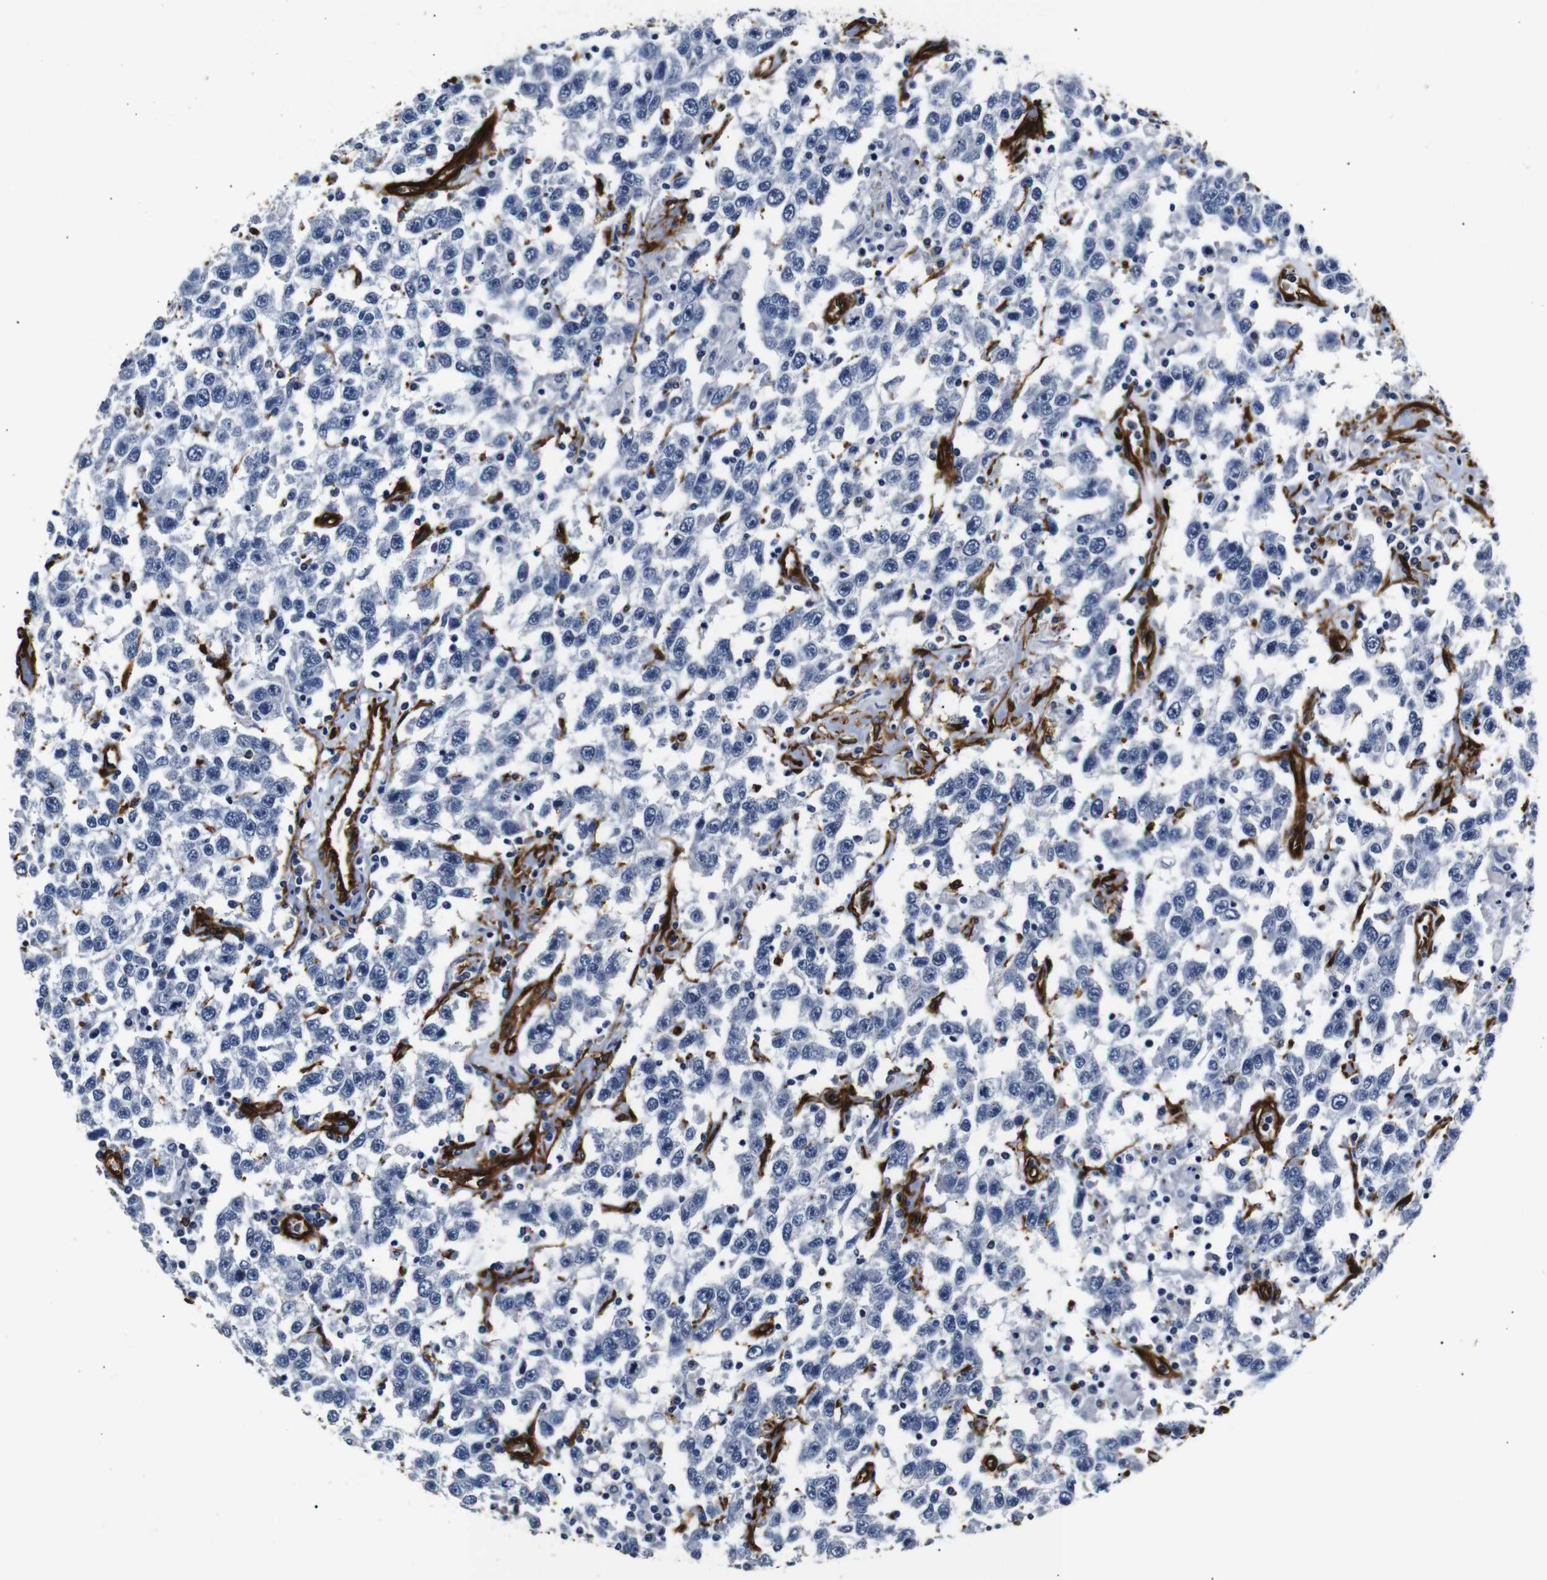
{"staining": {"intensity": "negative", "quantity": "none", "location": "none"}, "tissue": "testis cancer", "cell_type": "Tumor cells", "image_type": "cancer", "snomed": [{"axis": "morphology", "description": "Seminoma, NOS"}, {"axis": "topography", "description": "Testis"}], "caption": "DAB immunohistochemical staining of human testis seminoma displays no significant expression in tumor cells.", "gene": "CAV2", "patient": {"sex": "male", "age": 41}}